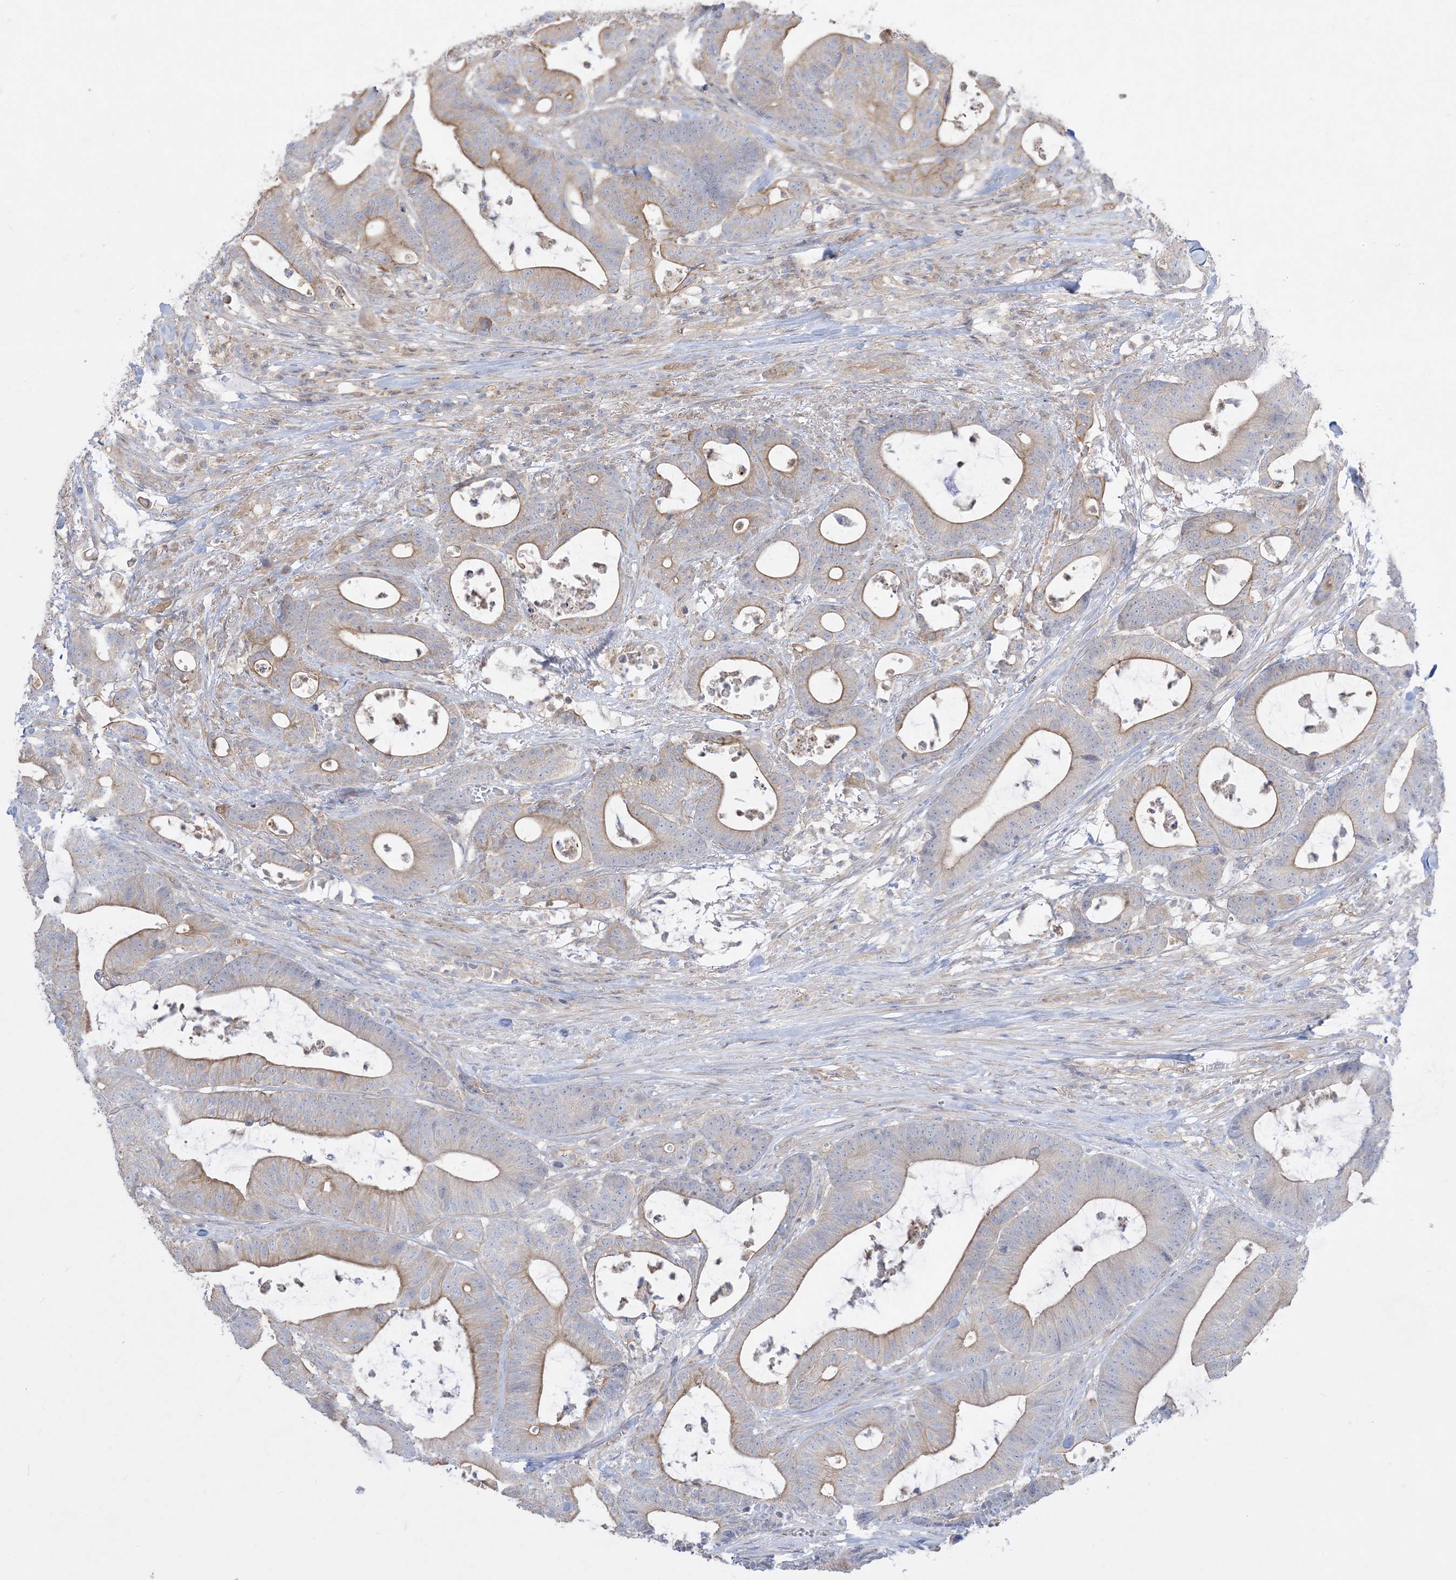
{"staining": {"intensity": "moderate", "quantity": ">75%", "location": "cytoplasmic/membranous"}, "tissue": "colorectal cancer", "cell_type": "Tumor cells", "image_type": "cancer", "snomed": [{"axis": "morphology", "description": "Adenocarcinoma, NOS"}, {"axis": "topography", "description": "Colon"}], "caption": "High-magnification brightfield microscopy of colorectal cancer stained with DAB (3,3'-diaminobenzidine) (brown) and counterstained with hematoxylin (blue). tumor cells exhibit moderate cytoplasmic/membranous staining is present in approximately>75% of cells.", "gene": "ARHGEF9", "patient": {"sex": "female", "age": 84}}